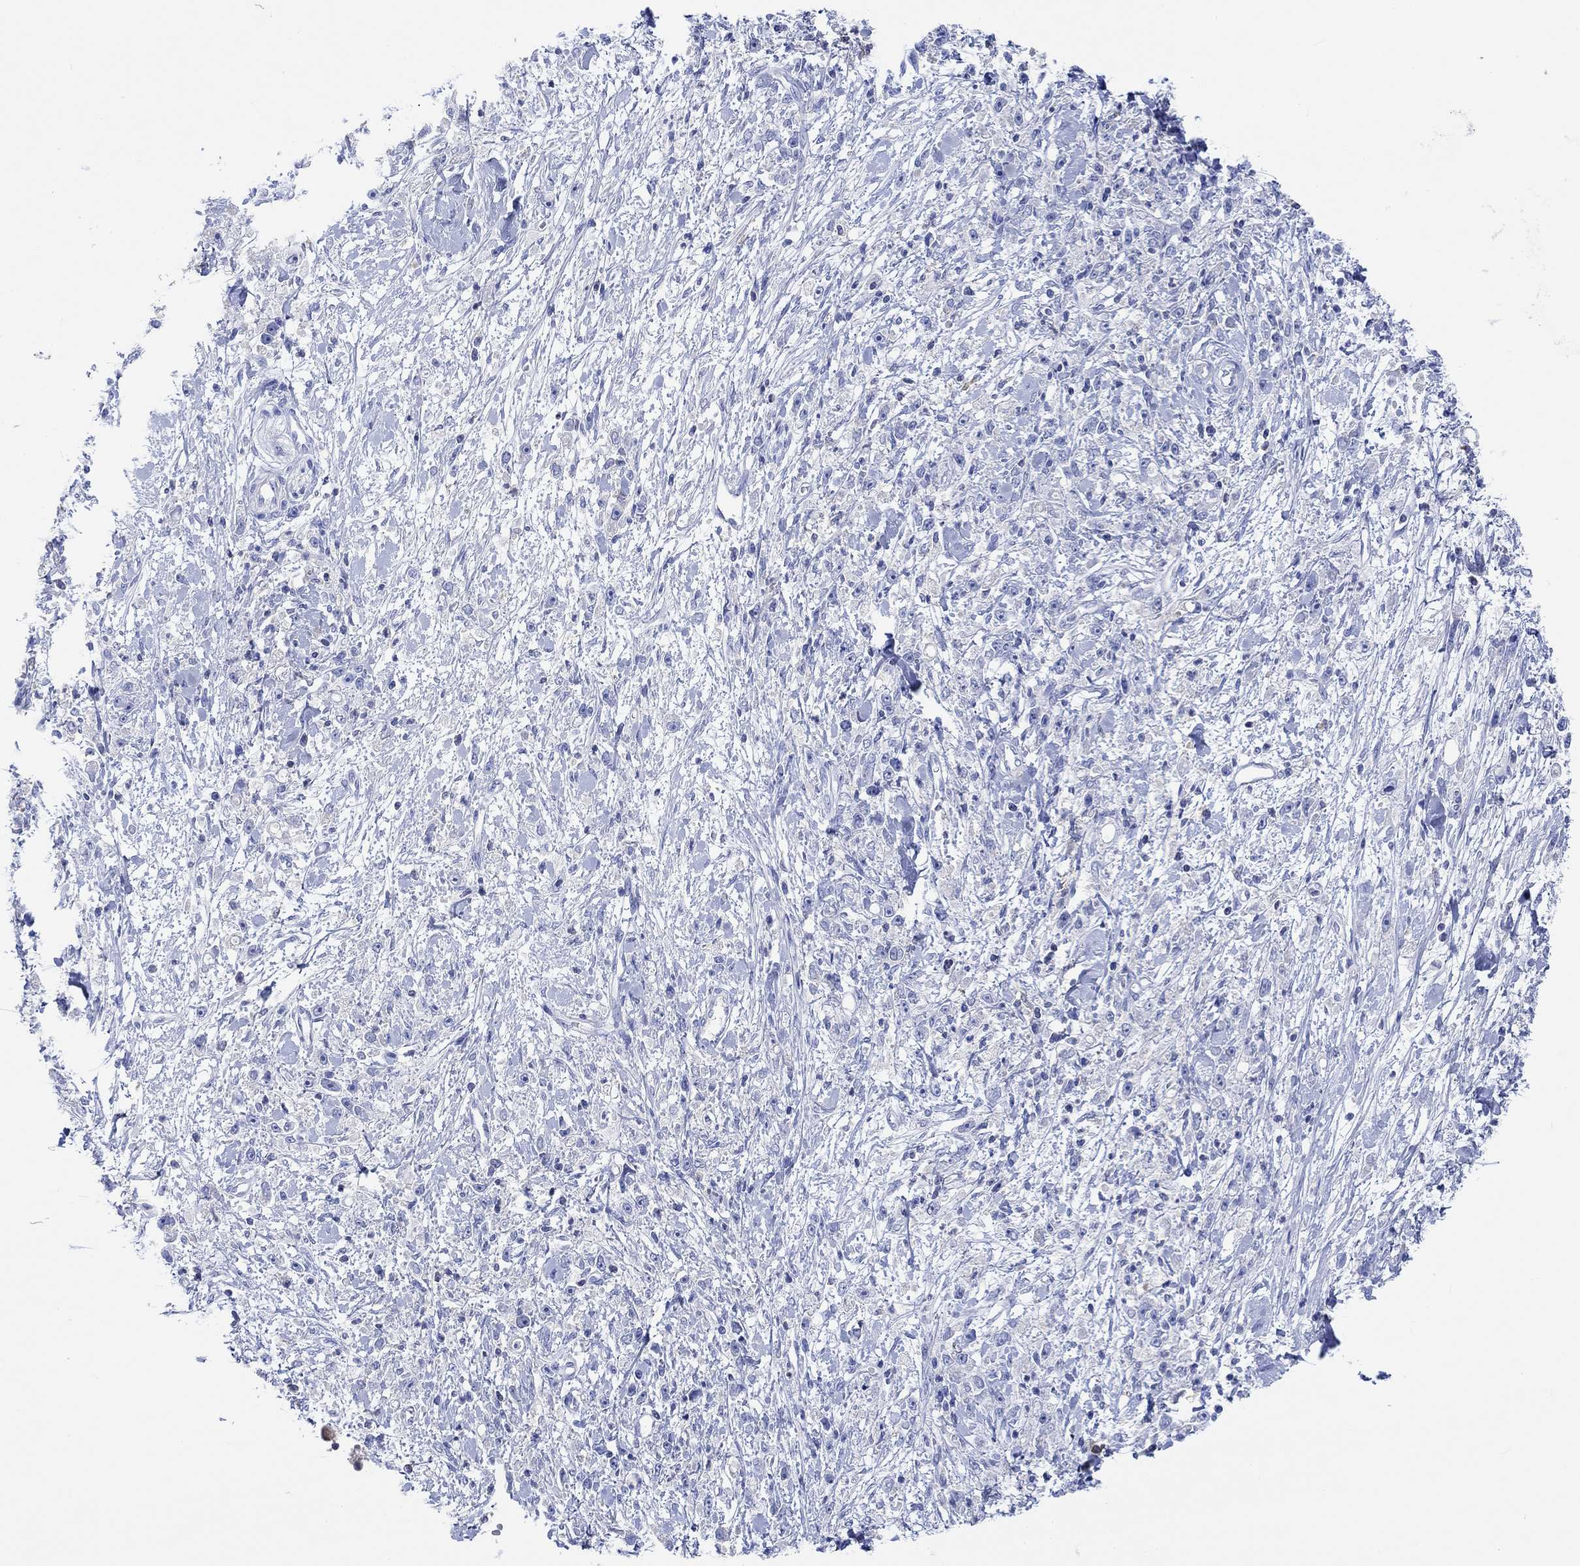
{"staining": {"intensity": "negative", "quantity": "none", "location": "none"}, "tissue": "stomach cancer", "cell_type": "Tumor cells", "image_type": "cancer", "snomed": [{"axis": "morphology", "description": "Adenocarcinoma, NOS"}, {"axis": "topography", "description": "Stomach"}], "caption": "Immunohistochemistry photomicrograph of stomach adenocarcinoma stained for a protein (brown), which shows no positivity in tumor cells.", "gene": "GCM1", "patient": {"sex": "female", "age": 59}}